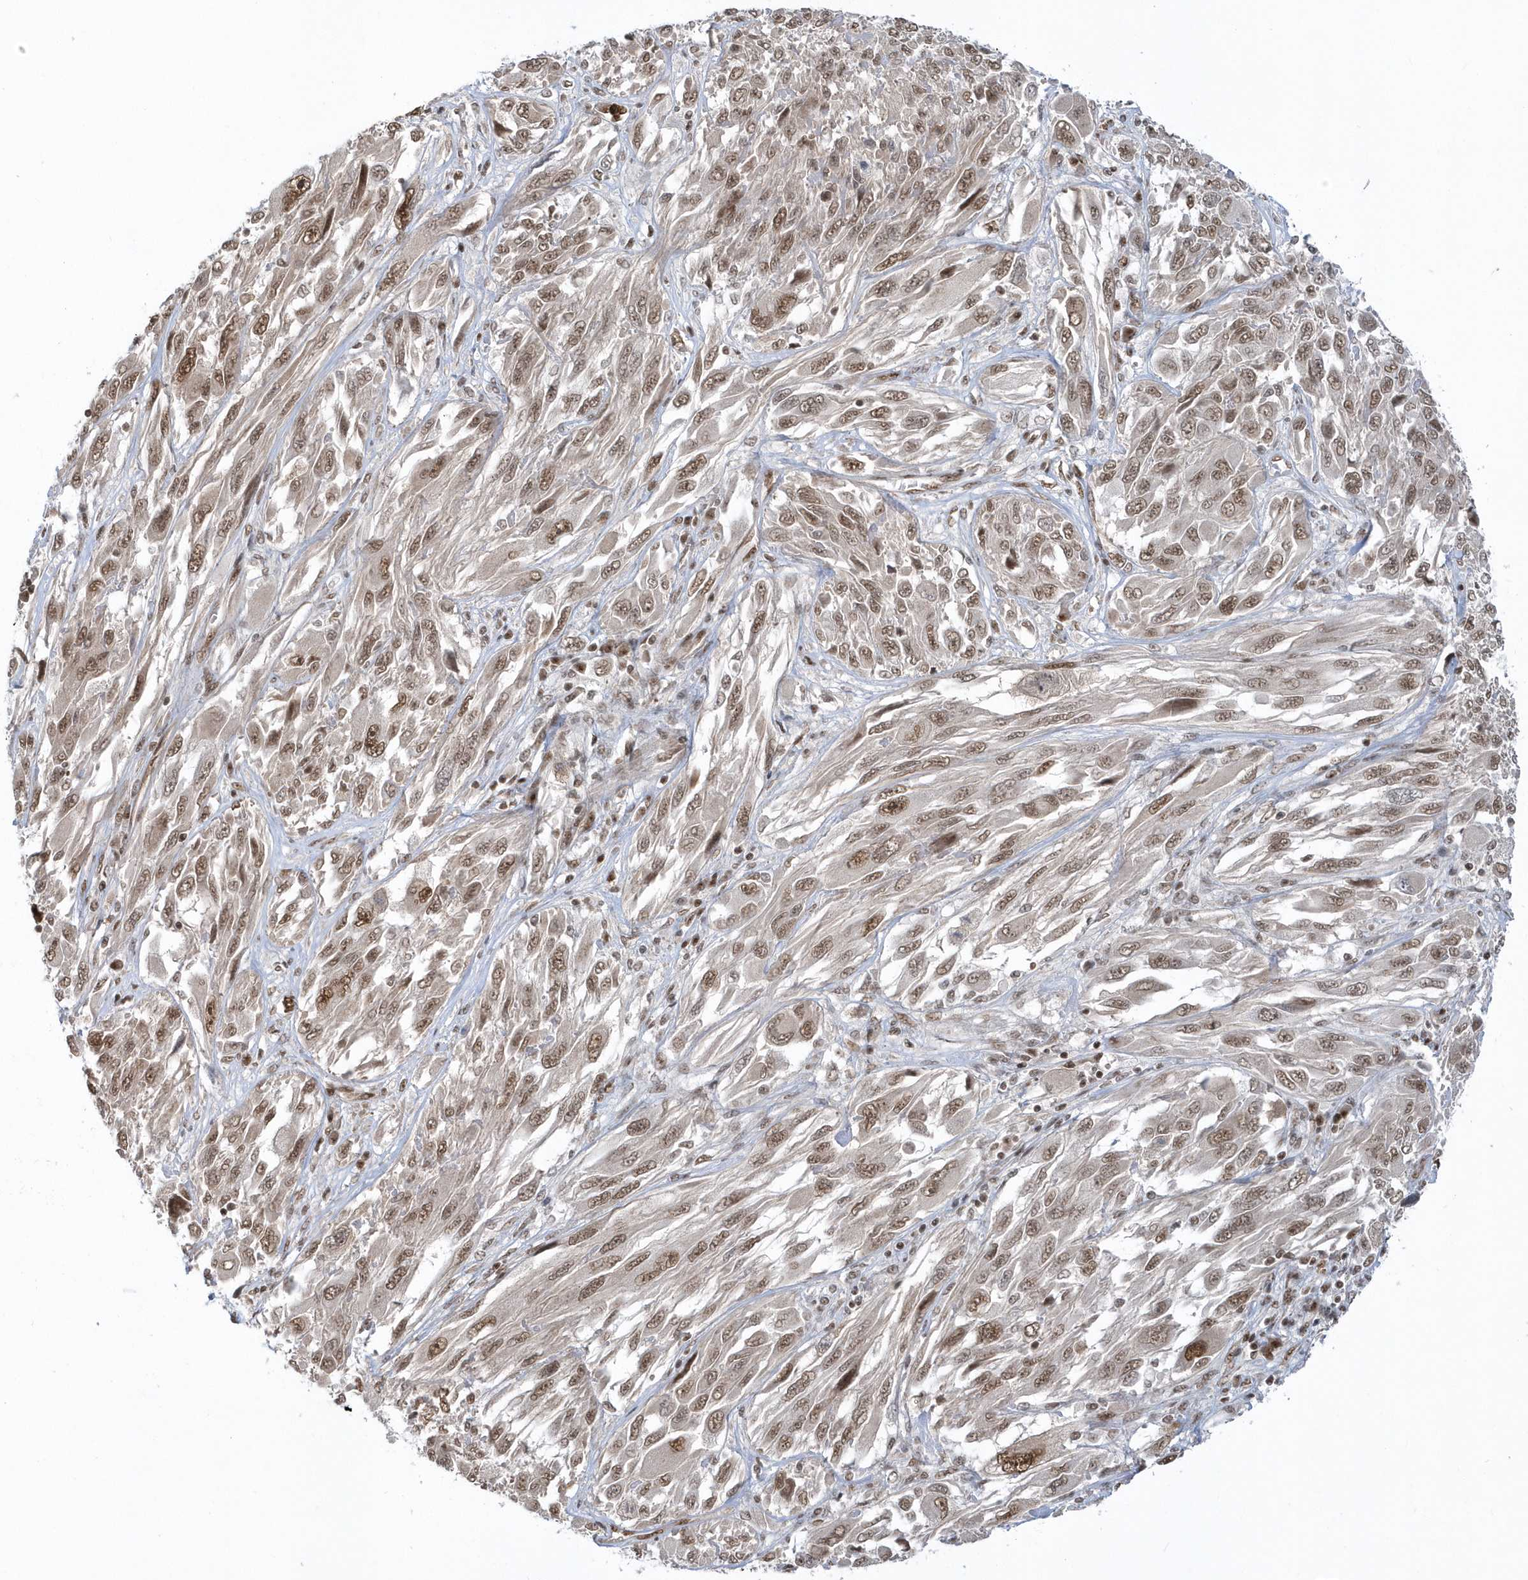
{"staining": {"intensity": "moderate", "quantity": ">75%", "location": "nuclear"}, "tissue": "melanoma", "cell_type": "Tumor cells", "image_type": "cancer", "snomed": [{"axis": "morphology", "description": "Malignant melanoma, NOS"}, {"axis": "topography", "description": "Skin"}], "caption": "A photomicrograph showing moderate nuclear positivity in approximately >75% of tumor cells in melanoma, as visualized by brown immunohistochemical staining.", "gene": "SEPHS1", "patient": {"sex": "female", "age": 91}}